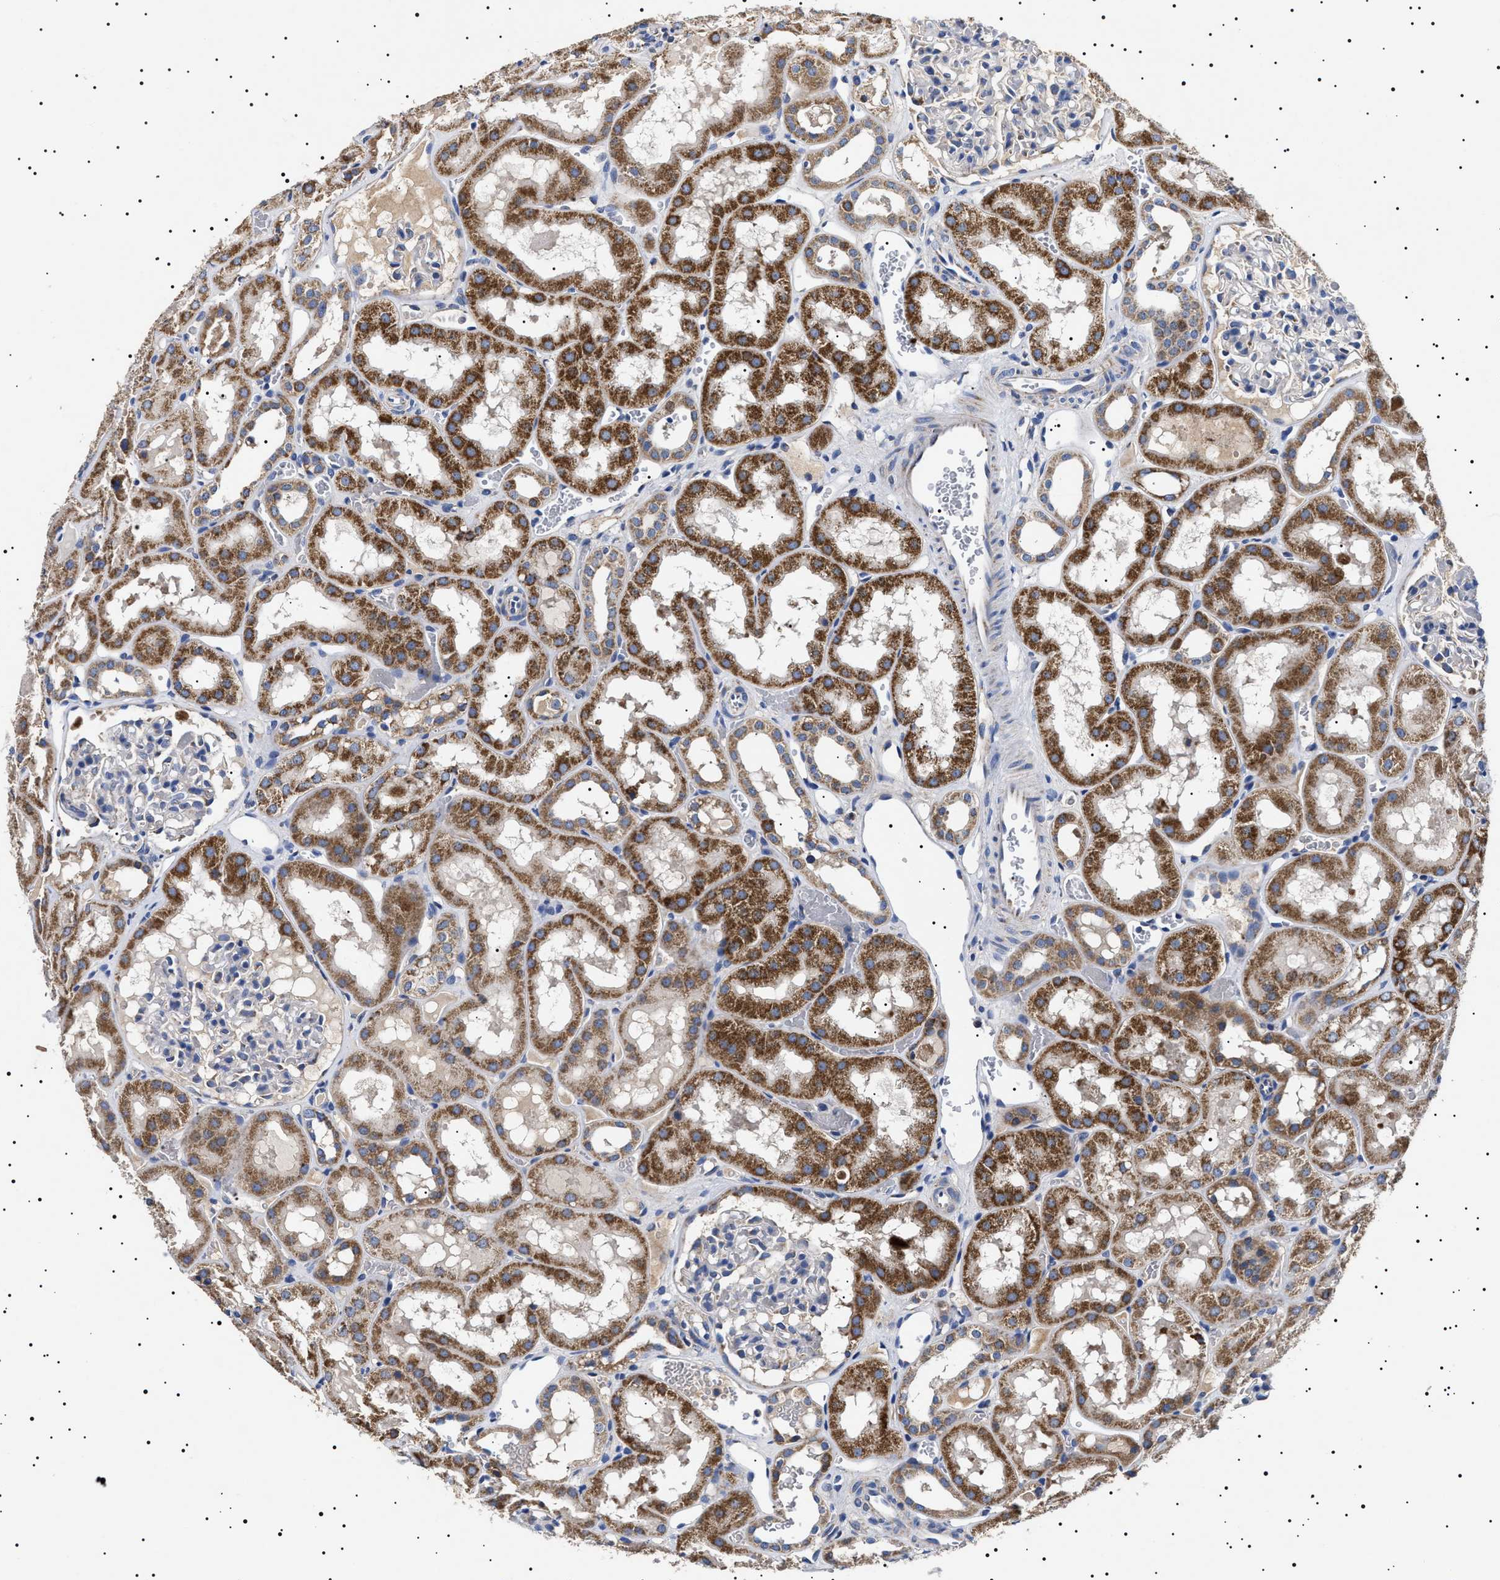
{"staining": {"intensity": "negative", "quantity": "none", "location": "none"}, "tissue": "kidney", "cell_type": "Cells in glomeruli", "image_type": "normal", "snomed": [{"axis": "morphology", "description": "Normal tissue, NOS"}, {"axis": "topography", "description": "Kidney"}, {"axis": "topography", "description": "Urinary bladder"}], "caption": "IHC micrograph of normal kidney: human kidney stained with DAB reveals no significant protein positivity in cells in glomeruli. Nuclei are stained in blue.", "gene": "CHRDL2", "patient": {"sex": "male", "age": 16}}